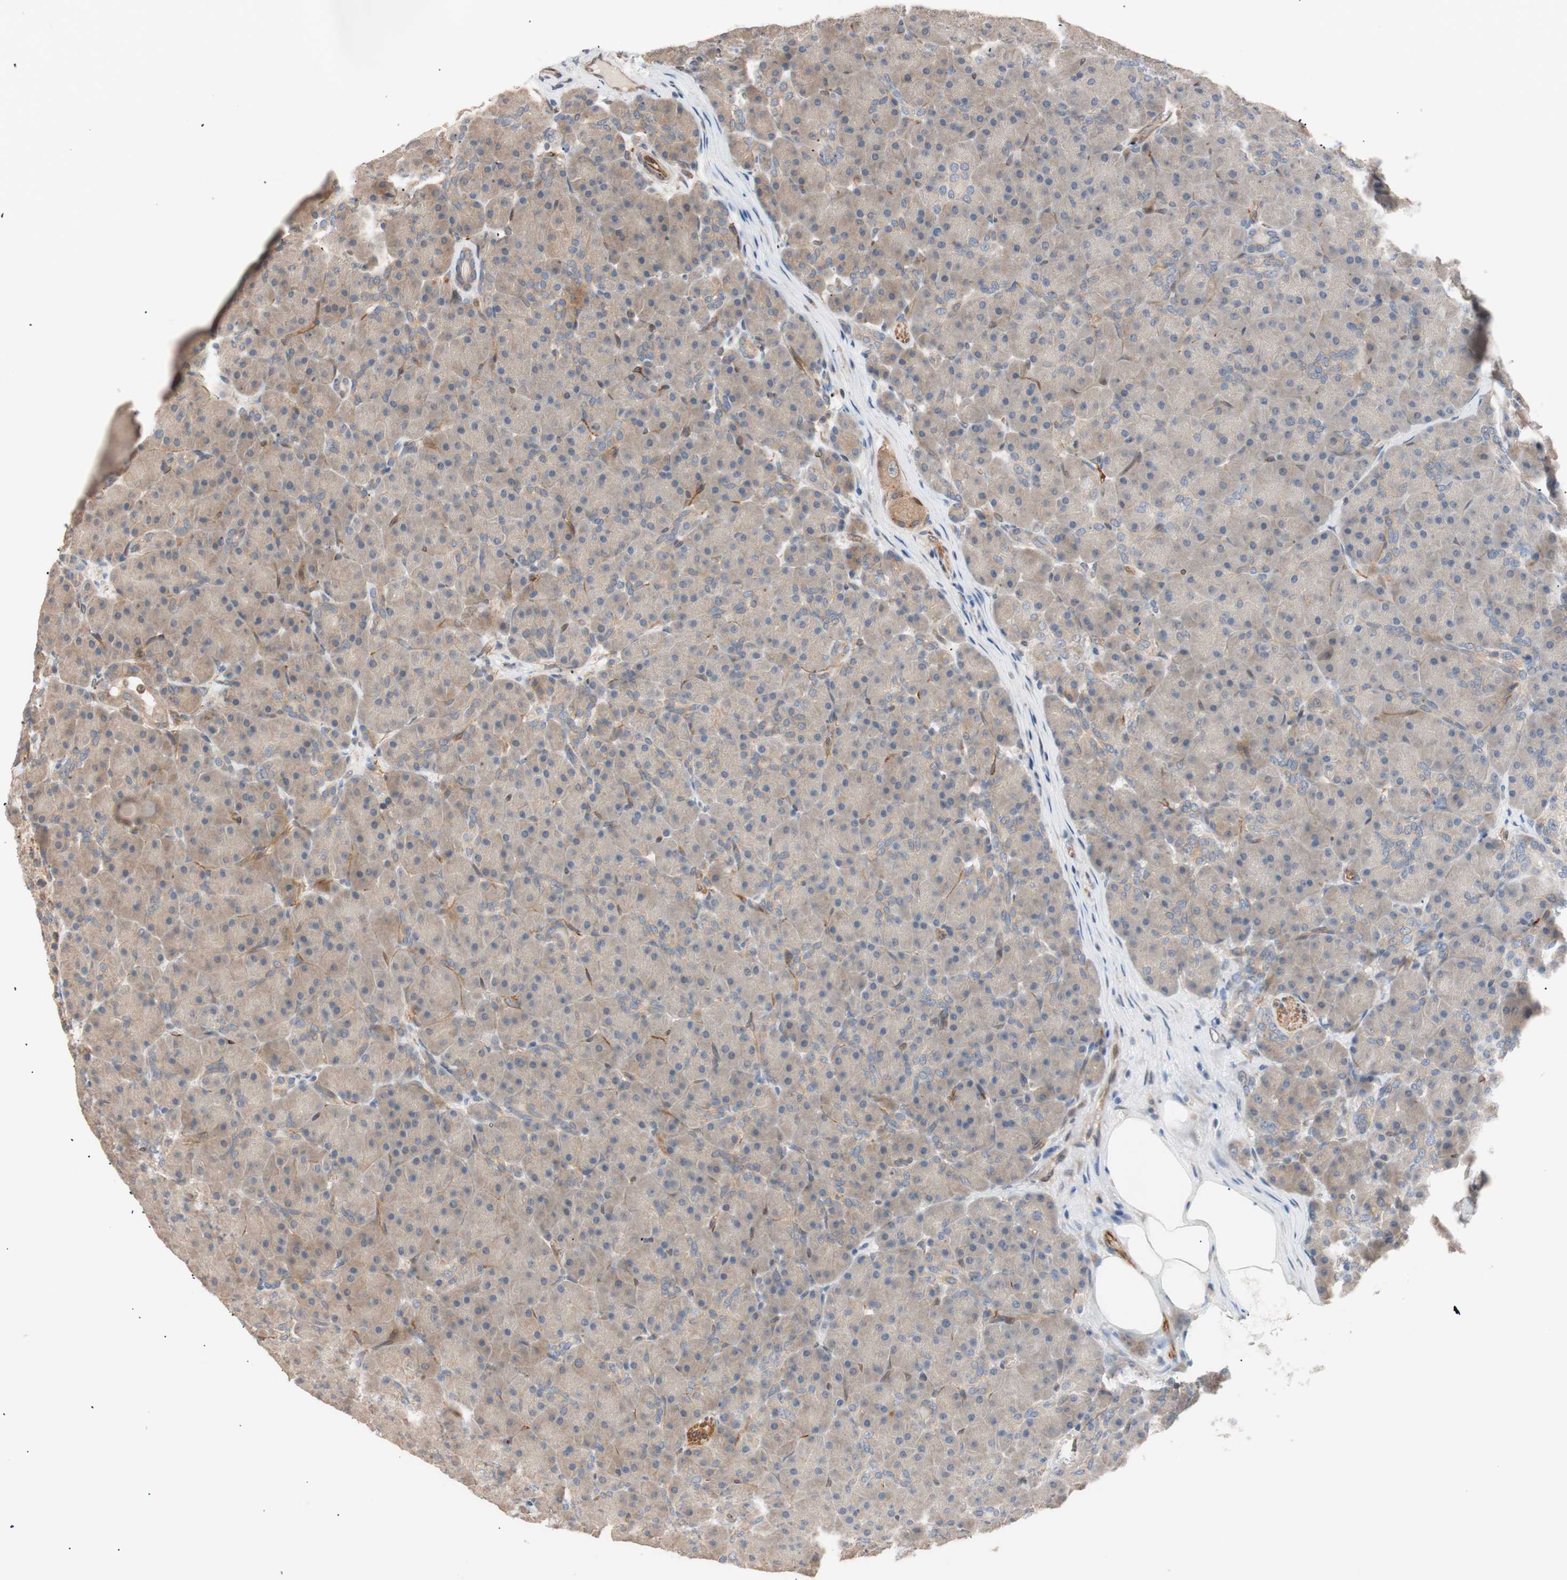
{"staining": {"intensity": "weak", "quantity": "25%-75%", "location": "cytoplasmic/membranous"}, "tissue": "pancreas", "cell_type": "Exocrine glandular cells", "image_type": "normal", "snomed": [{"axis": "morphology", "description": "Normal tissue, NOS"}, {"axis": "topography", "description": "Pancreas"}], "caption": "This photomicrograph displays immunohistochemistry staining of normal human pancreas, with low weak cytoplasmic/membranous staining in about 25%-75% of exocrine glandular cells.", "gene": "SMG1", "patient": {"sex": "male", "age": 66}}